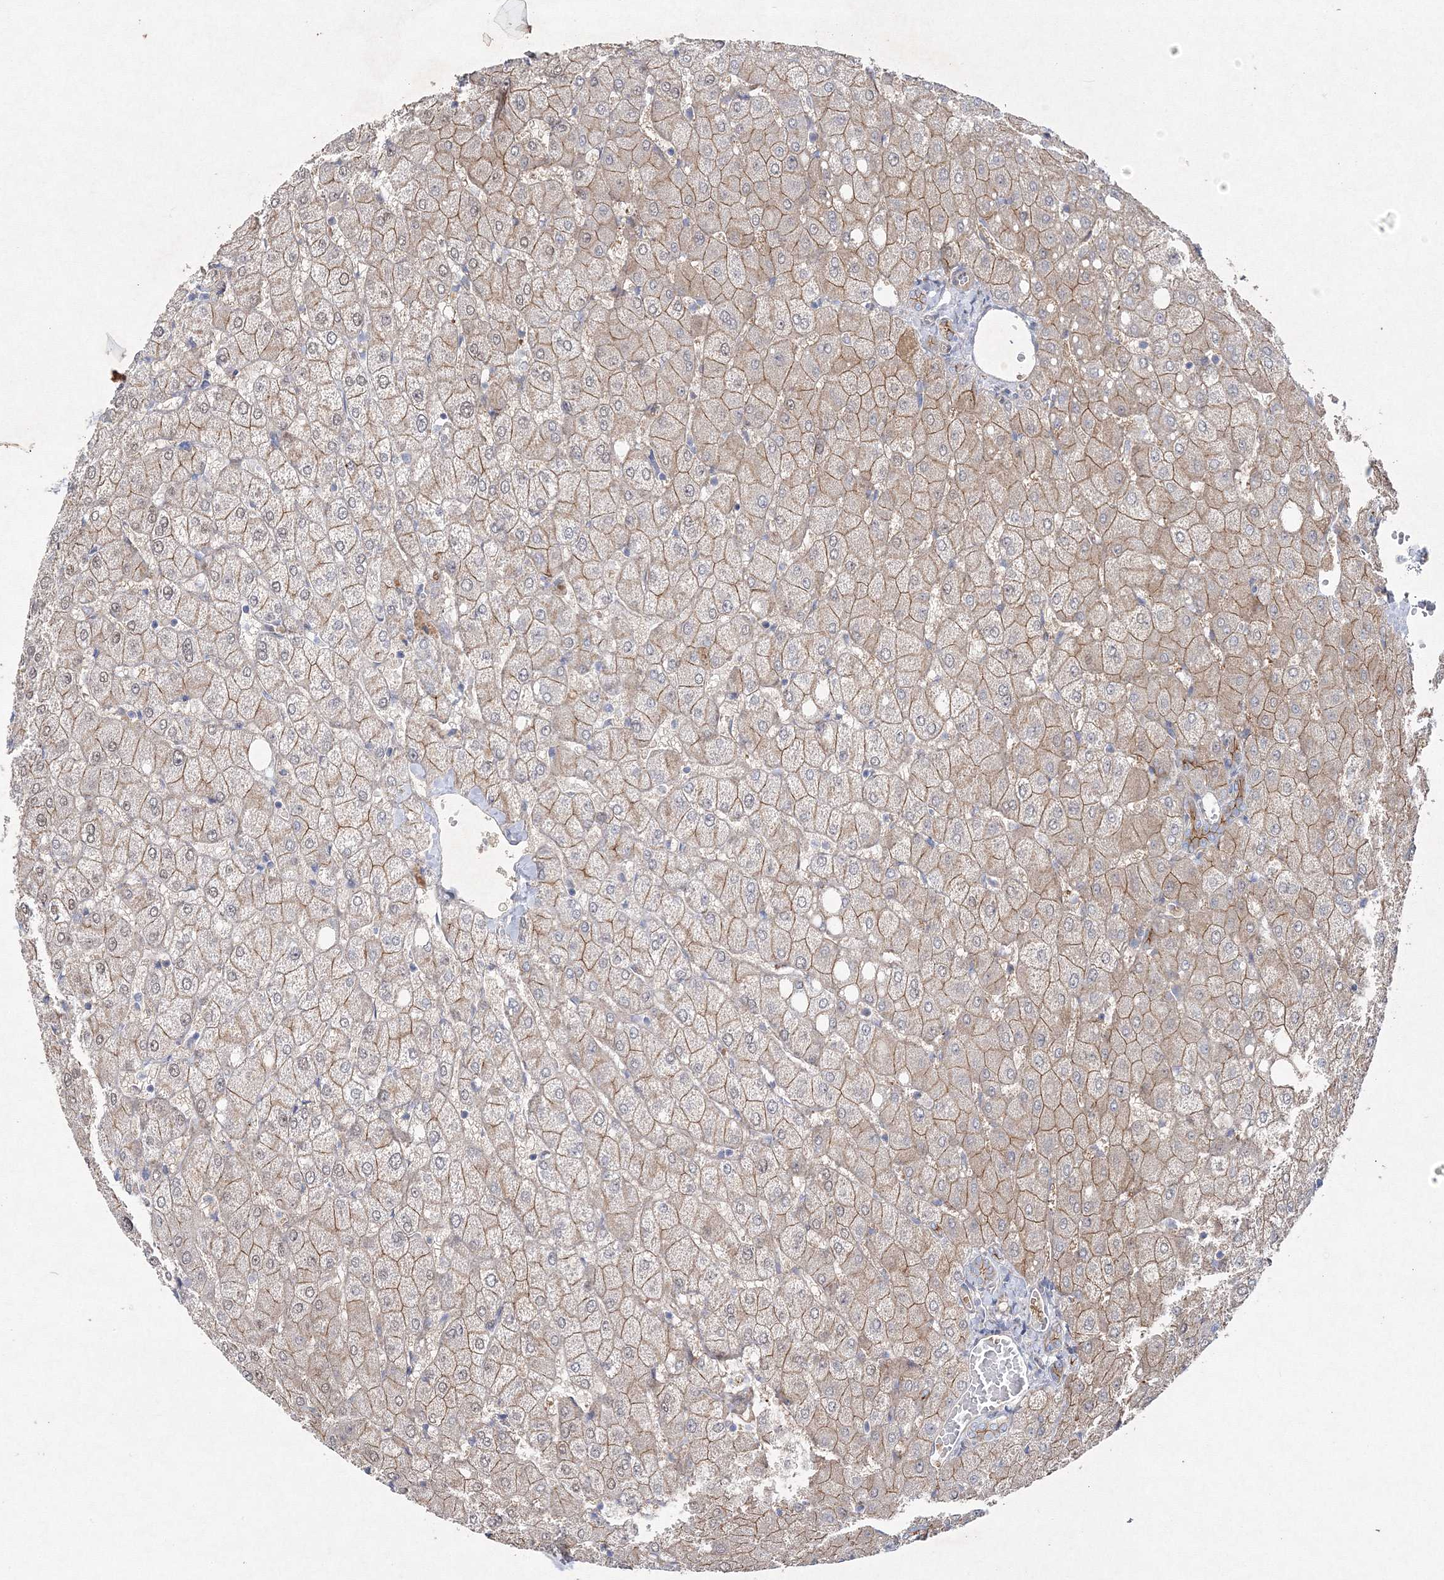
{"staining": {"intensity": "moderate", "quantity": "25%-75%", "location": "cytoplasmic/membranous"}, "tissue": "liver", "cell_type": "Cholangiocytes", "image_type": "normal", "snomed": [{"axis": "morphology", "description": "Normal tissue, NOS"}, {"axis": "topography", "description": "Liver"}], "caption": "A high-resolution histopathology image shows immunohistochemistry (IHC) staining of normal liver, which shows moderate cytoplasmic/membranous expression in approximately 25%-75% of cholangiocytes.", "gene": "NAA40", "patient": {"sex": "female", "age": 54}}